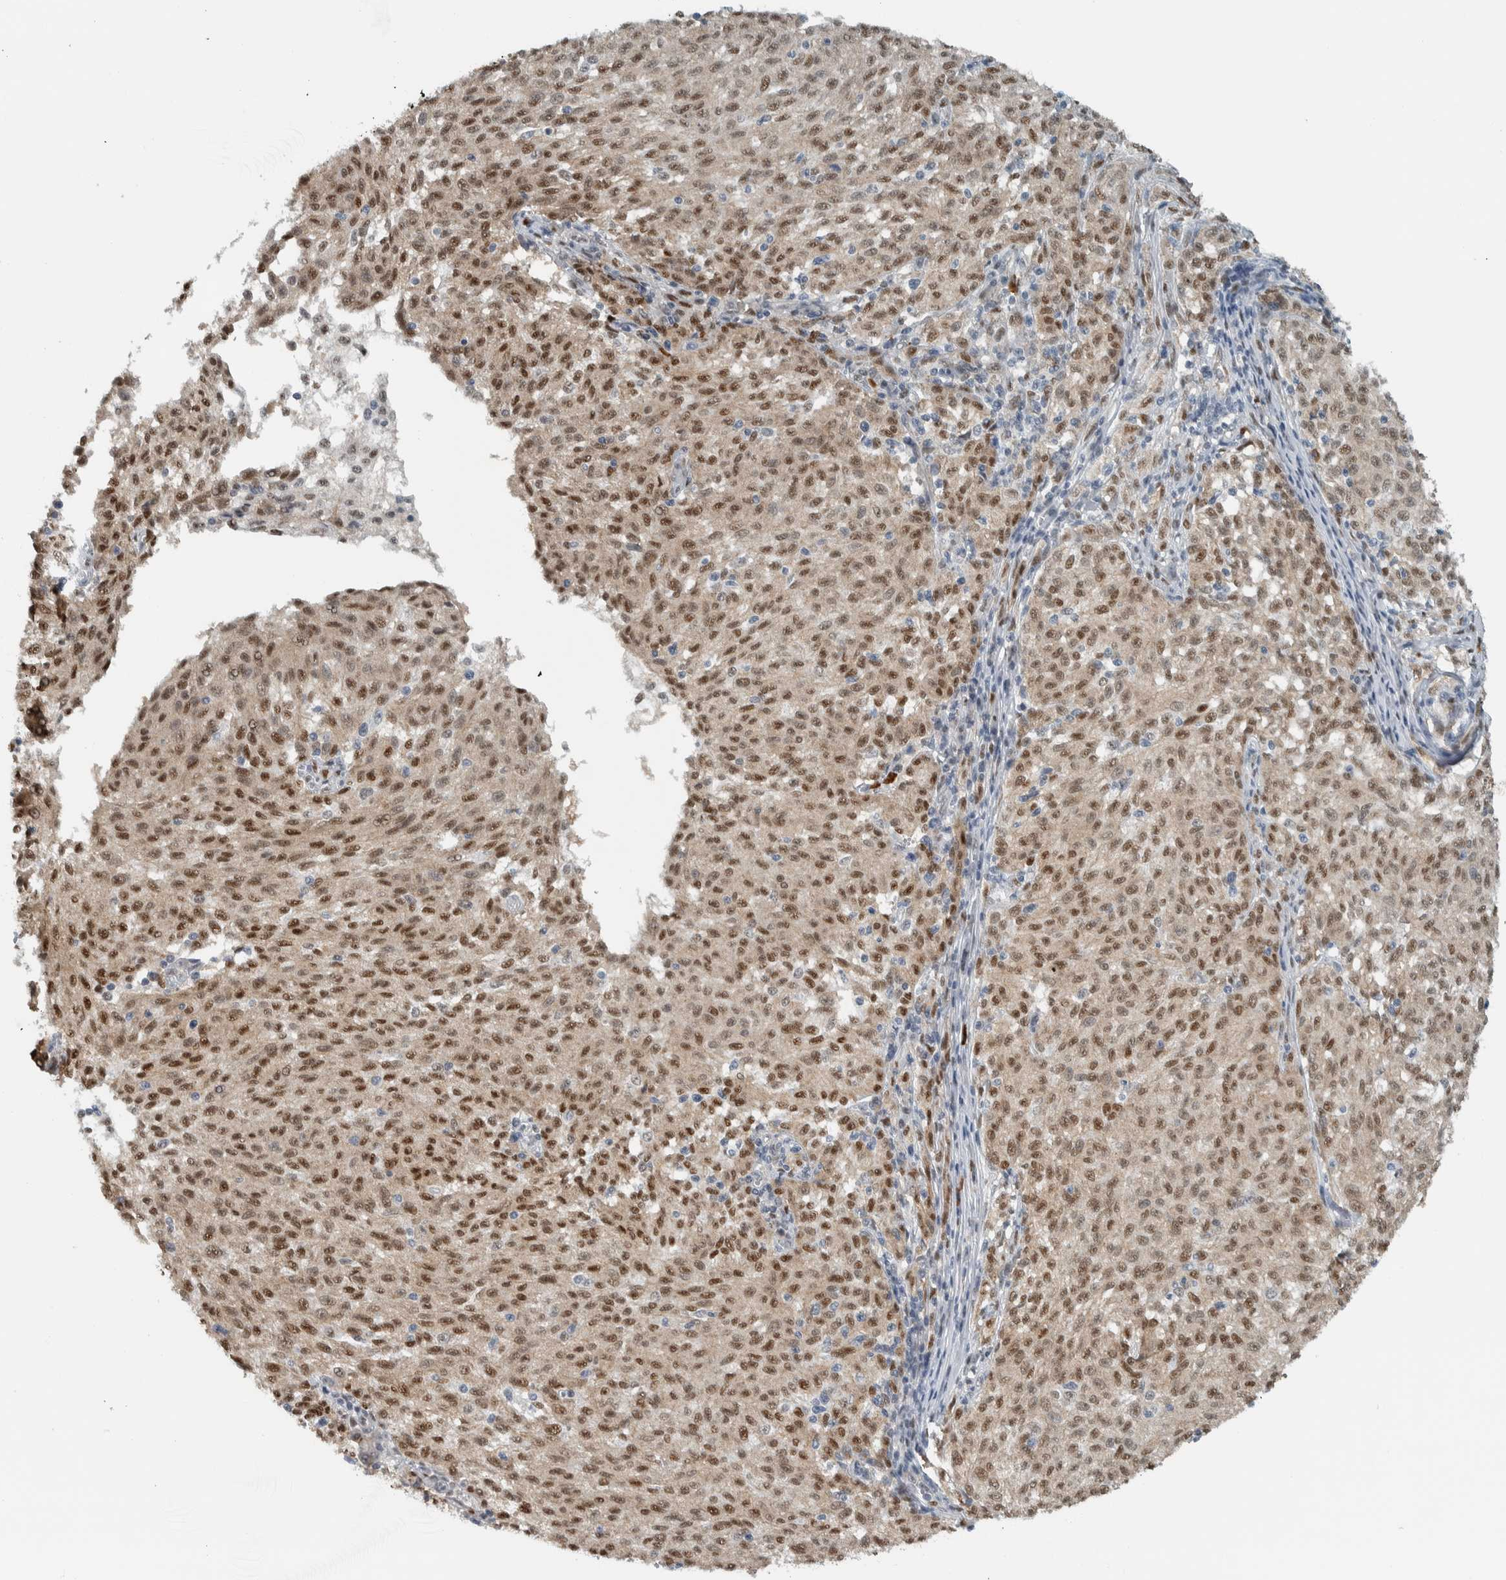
{"staining": {"intensity": "moderate", "quantity": ">75%", "location": "nuclear"}, "tissue": "melanoma", "cell_type": "Tumor cells", "image_type": "cancer", "snomed": [{"axis": "morphology", "description": "Malignant melanoma, NOS"}, {"axis": "topography", "description": "Skin"}], "caption": "IHC of malignant melanoma reveals medium levels of moderate nuclear staining in approximately >75% of tumor cells.", "gene": "ADPRM", "patient": {"sex": "female", "age": 72}}